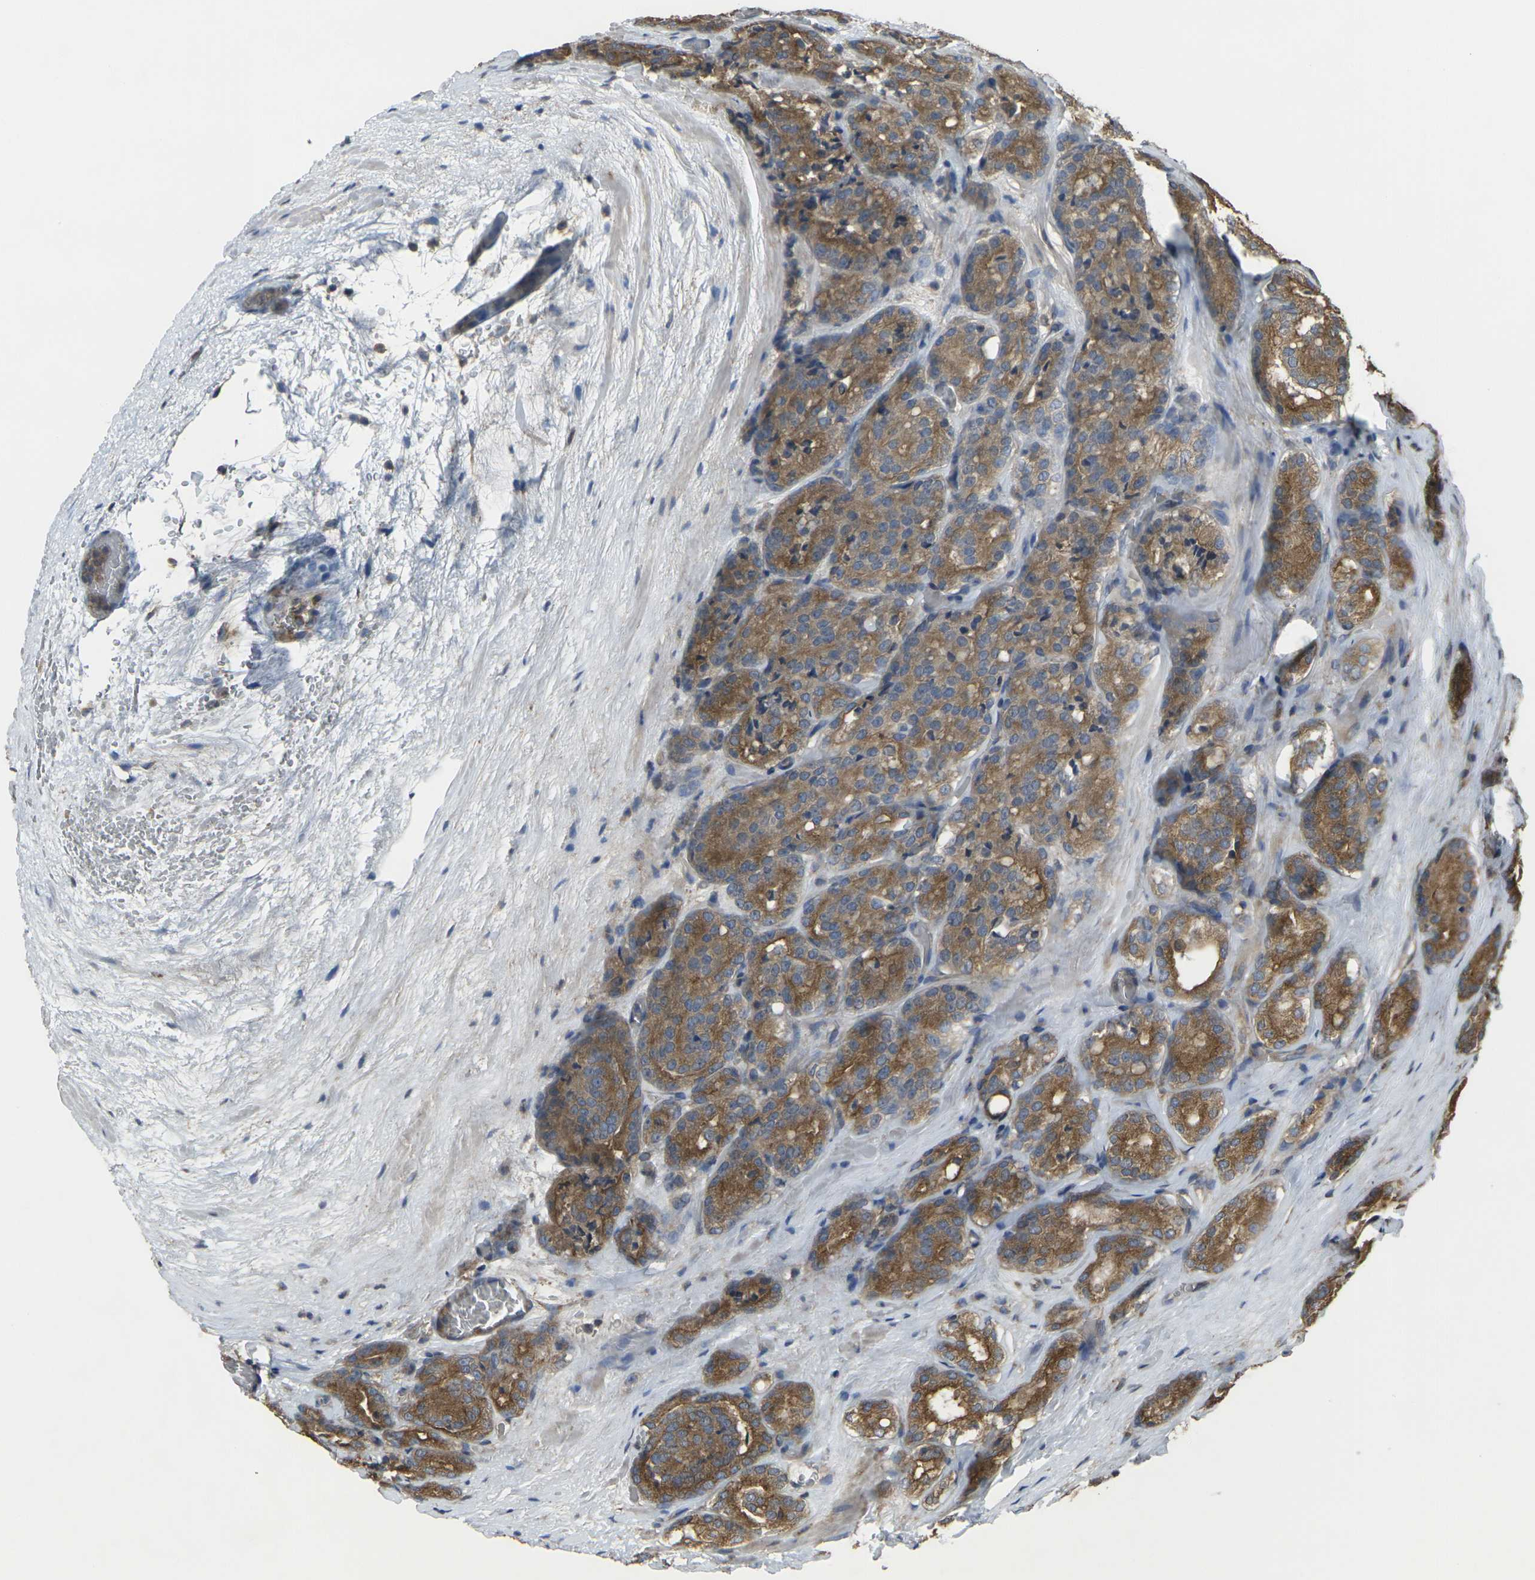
{"staining": {"intensity": "moderate", "quantity": ">75%", "location": "cytoplasmic/membranous"}, "tissue": "prostate cancer", "cell_type": "Tumor cells", "image_type": "cancer", "snomed": [{"axis": "morphology", "description": "Adenocarcinoma, High grade"}, {"axis": "topography", "description": "Prostate"}], "caption": "An IHC image of tumor tissue is shown. Protein staining in brown highlights moderate cytoplasmic/membranous positivity in prostate cancer (adenocarcinoma (high-grade)) within tumor cells. (Stains: DAB in brown, nuclei in blue, Microscopy: brightfield microscopy at high magnification).", "gene": "PRKACB", "patient": {"sex": "male", "age": 64}}